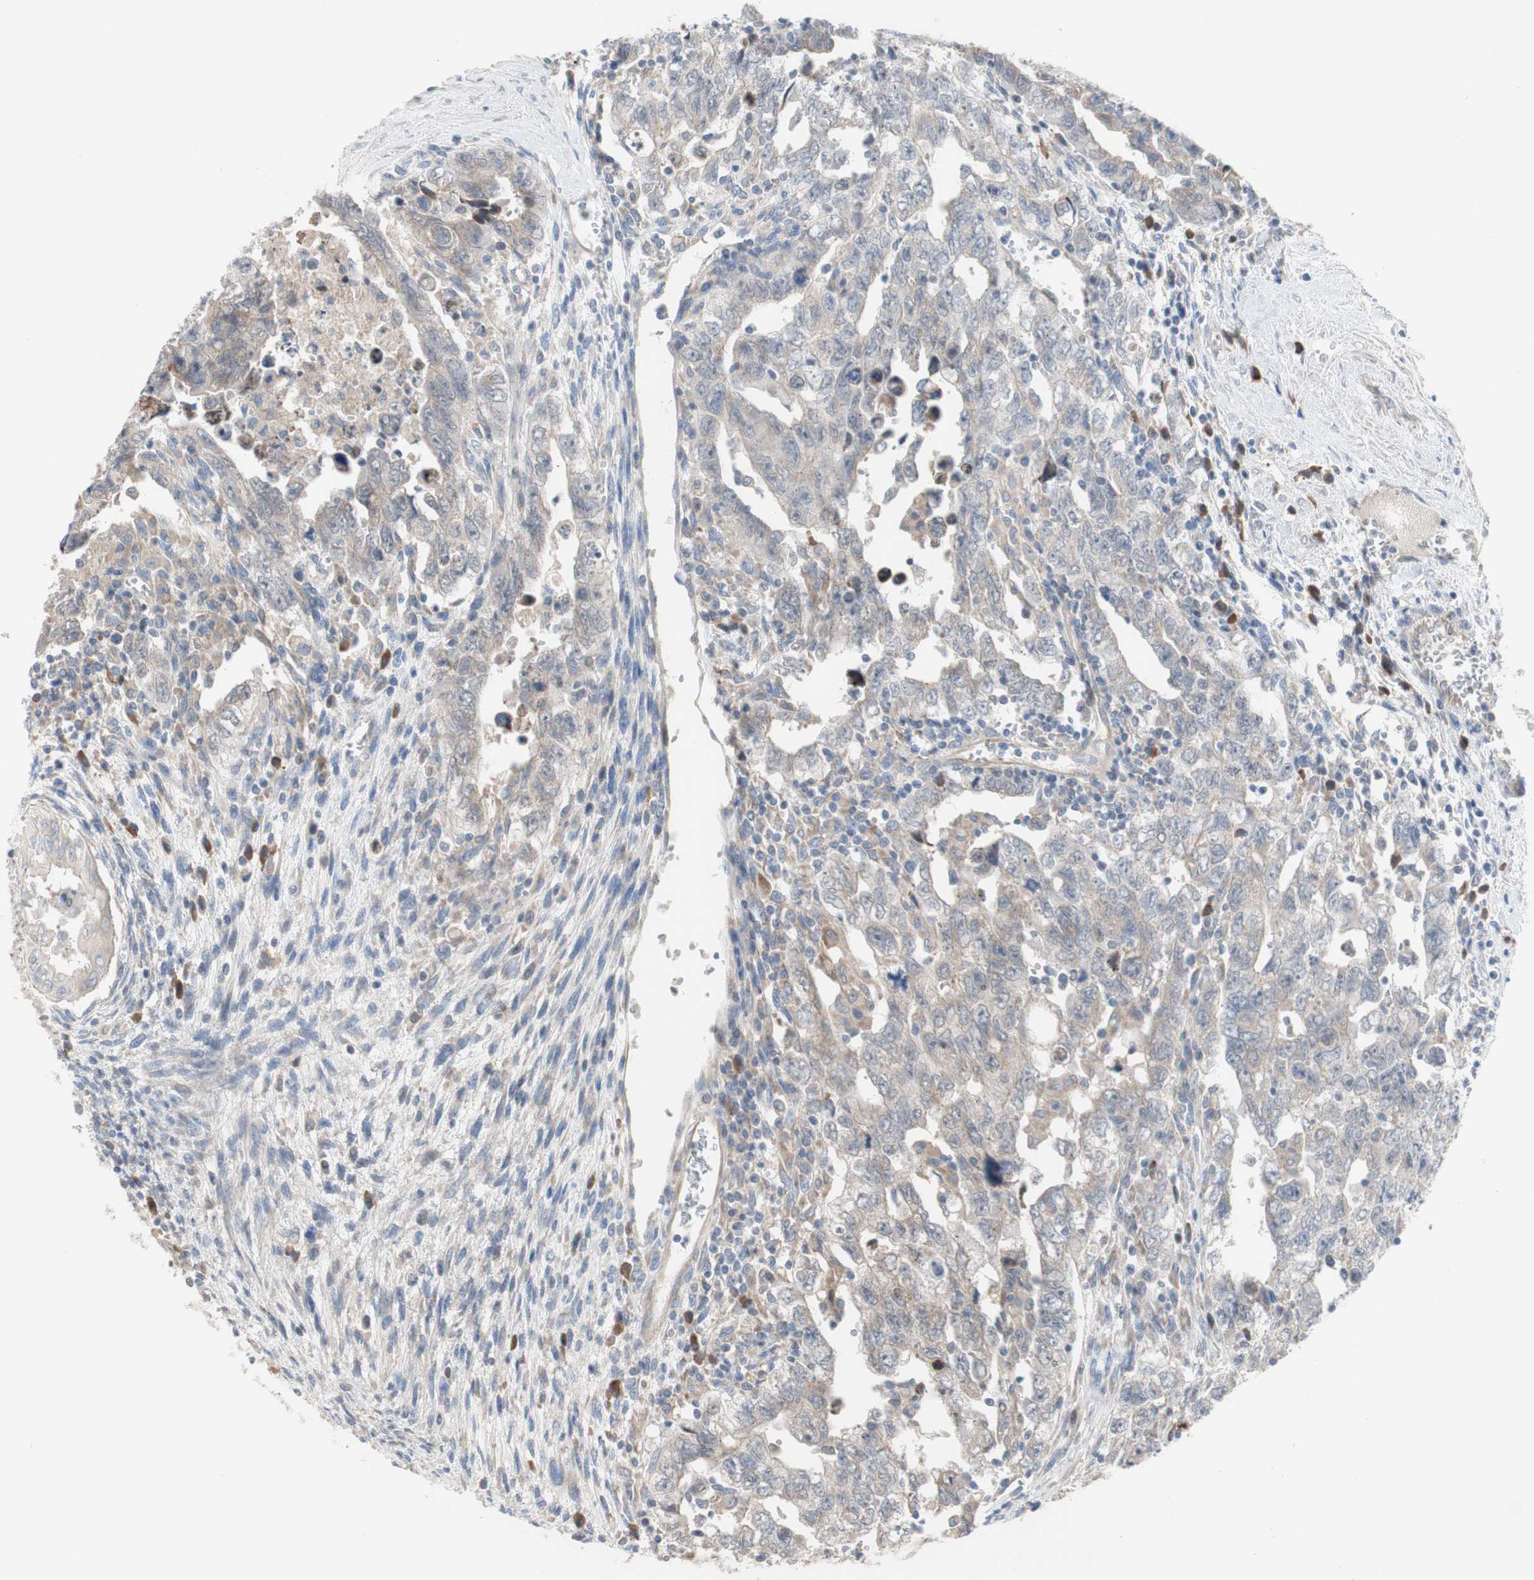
{"staining": {"intensity": "moderate", "quantity": ">75%", "location": "cytoplasmic/membranous"}, "tissue": "testis cancer", "cell_type": "Tumor cells", "image_type": "cancer", "snomed": [{"axis": "morphology", "description": "Carcinoma, Embryonal, NOS"}, {"axis": "topography", "description": "Testis"}], "caption": "Protein staining of embryonal carcinoma (testis) tissue demonstrates moderate cytoplasmic/membranous expression in about >75% of tumor cells.", "gene": "TTC14", "patient": {"sex": "male", "age": 28}}